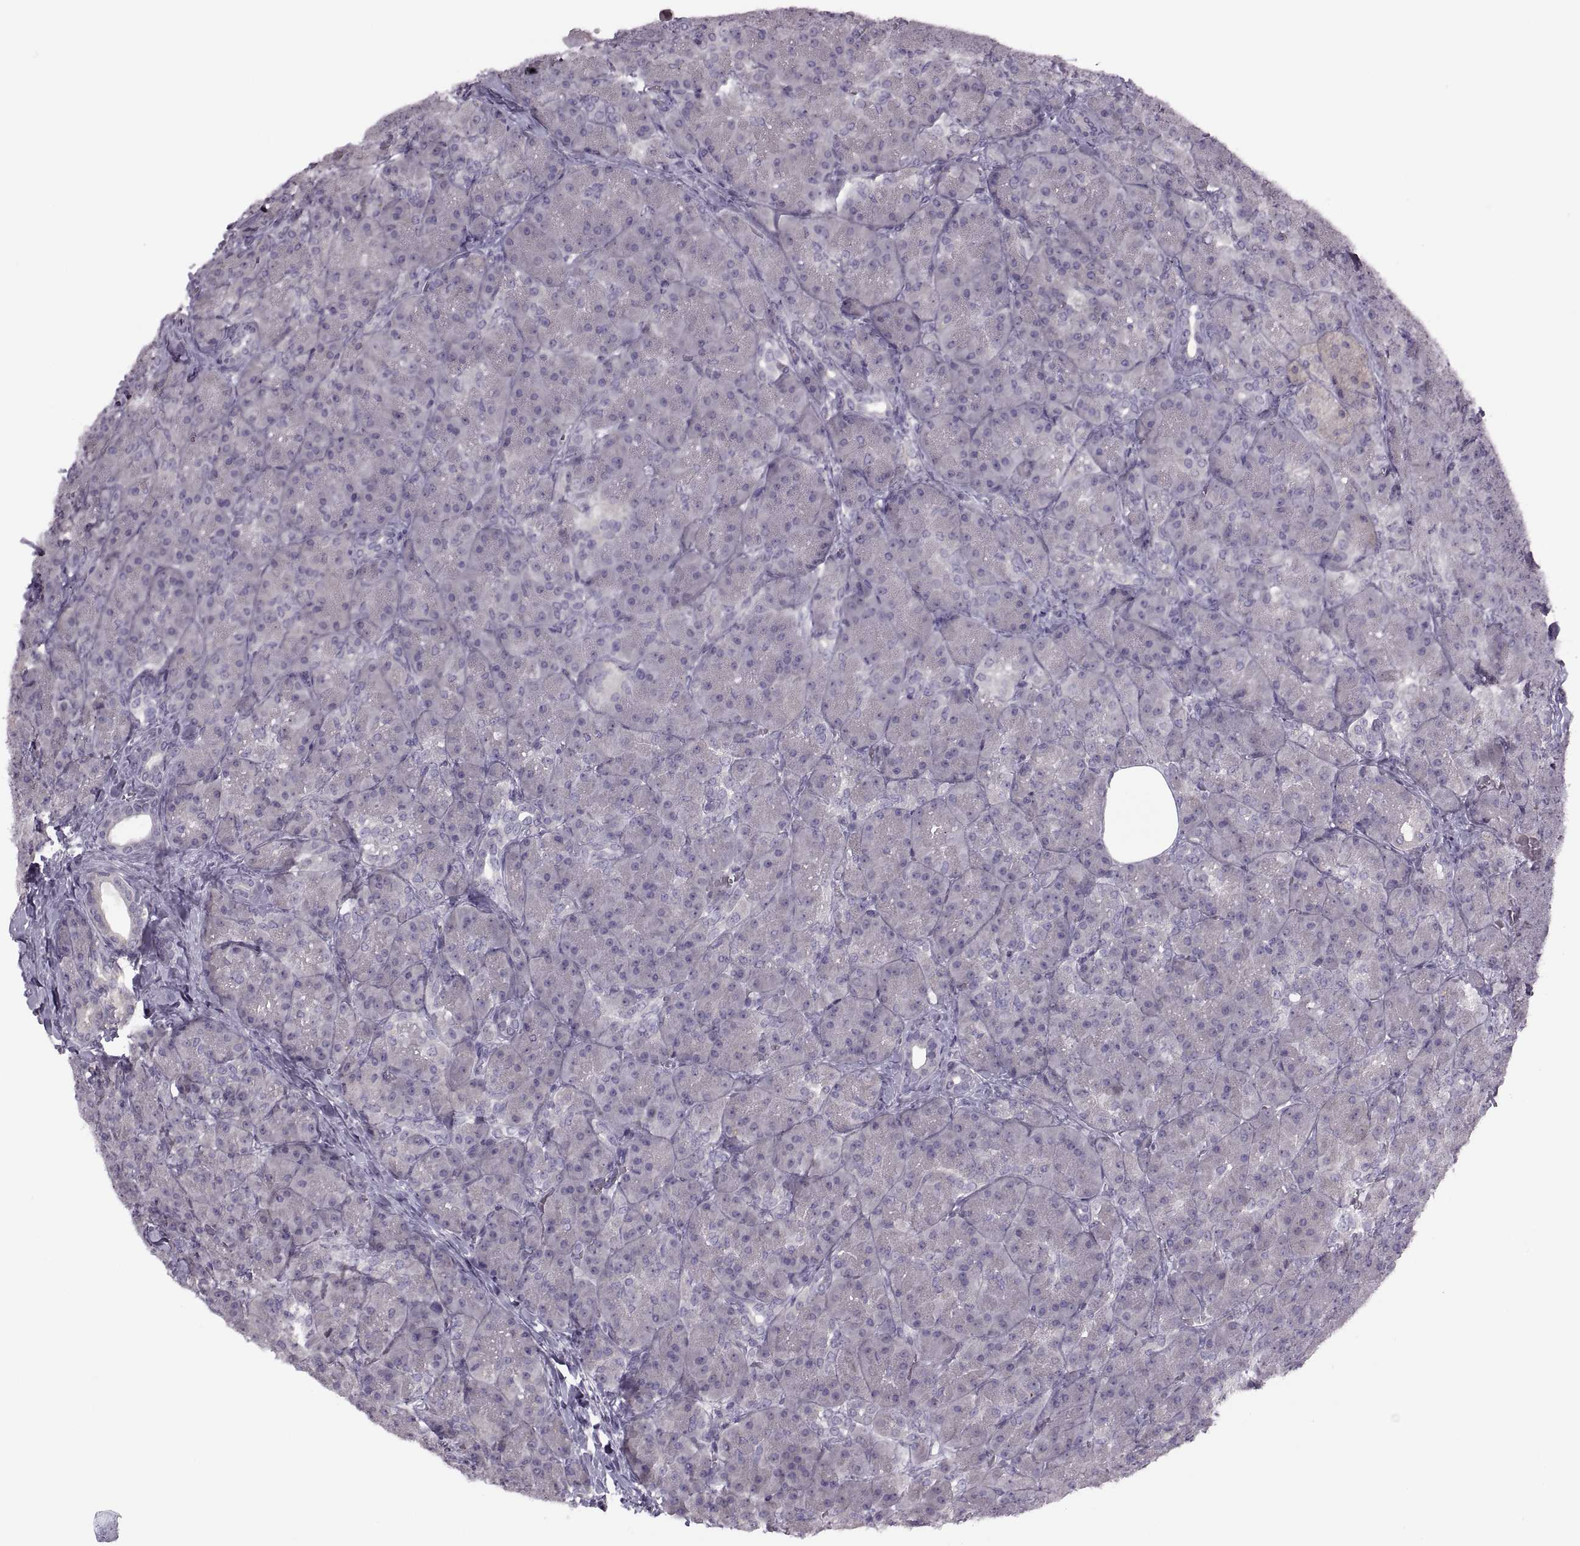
{"staining": {"intensity": "negative", "quantity": "none", "location": "none"}, "tissue": "pancreas", "cell_type": "Exocrine glandular cells", "image_type": "normal", "snomed": [{"axis": "morphology", "description": "Normal tissue, NOS"}, {"axis": "topography", "description": "Pancreas"}], "caption": "DAB (3,3'-diaminobenzidine) immunohistochemical staining of unremarkable pancreas shows no significant staining in exocrine glandular cells.", "gene": "H2AP", "patient": {"sex": "male", "age": 57}}